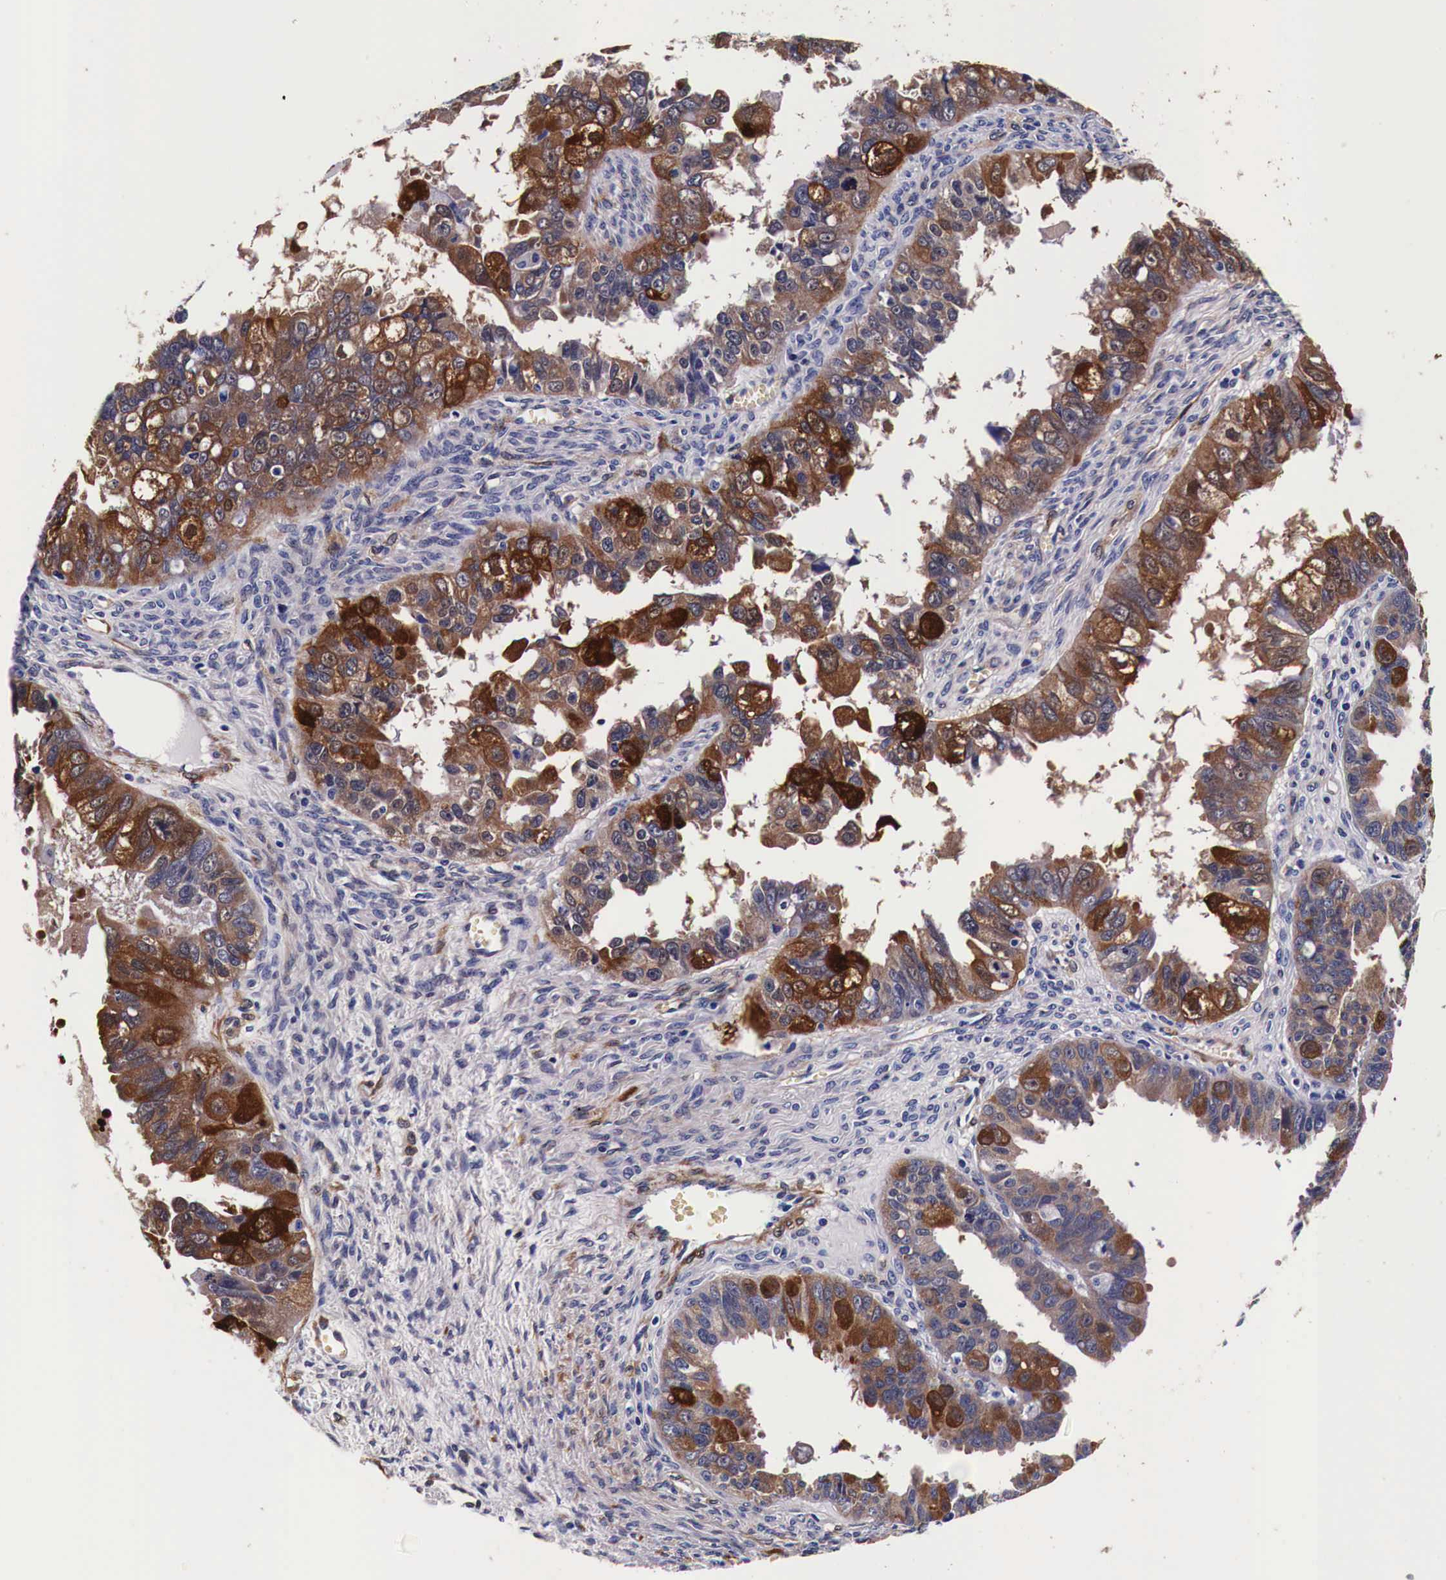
{"staining": {"intensity": "strong", "quantity": ">75%", "location": "cytoplasmic/membranous"}, "tissue": "ovarian cancer", "cell_type": "Tumor cells", "image_type": "cancer", "snomed": [{"axis": "morphology", "description": "Carcinoma, endometroid"}, {"axis": "topography", "description": "Ovary"}], "caption": "Immunohistochemistry (IHC) photomicrograph of neoplastic tissue: ovarian endometroid carcinoma stained using immunohistochemistry demonstrates high levels of strong protein expression localized specifically in the cytoplasmic/membranous of tumor cells, appearing as a cytoplasmic/membranous brown color.", "gene": "HSPB1", "patient": {"sex": "female", "age": 85}}